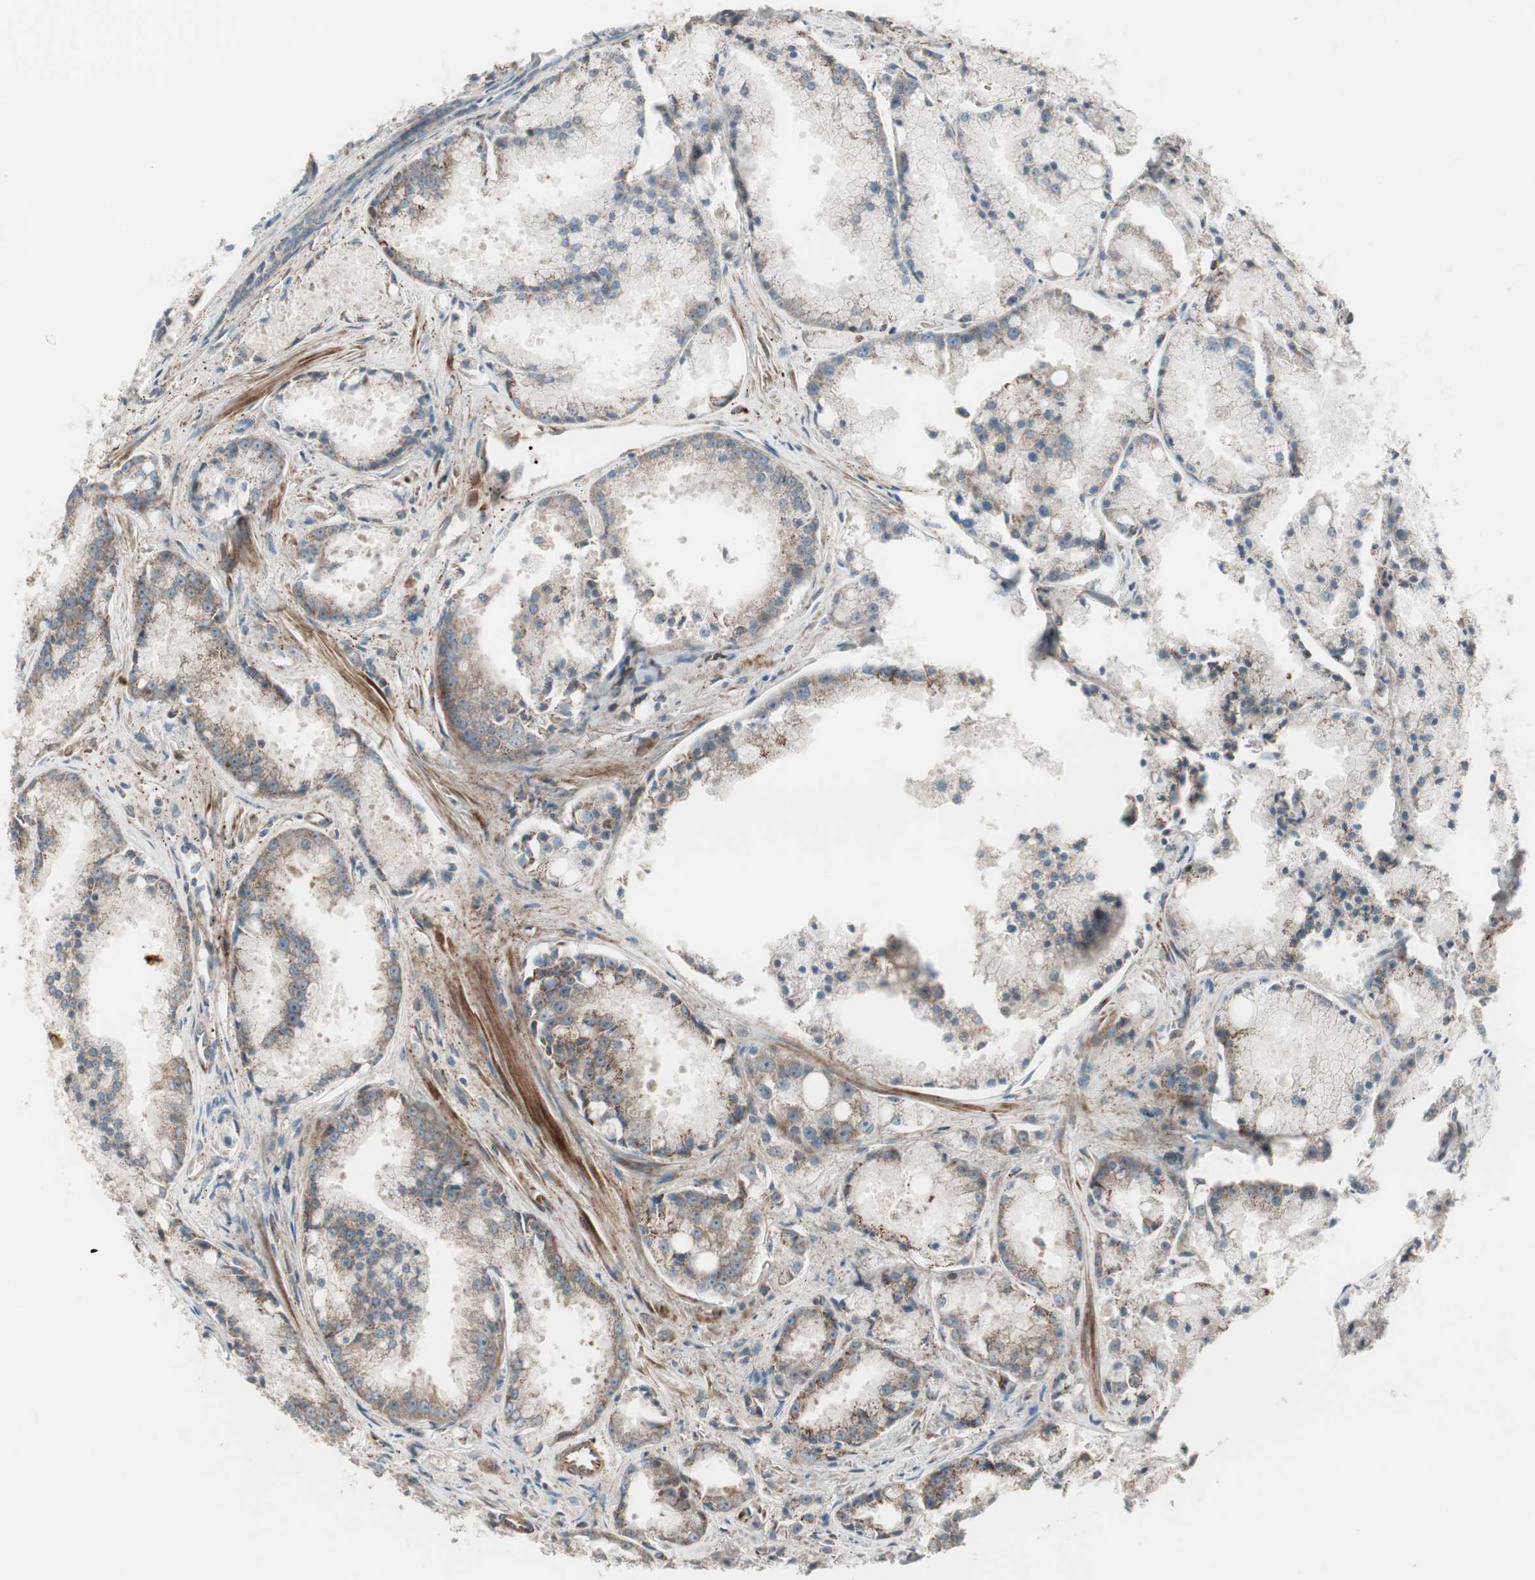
{"staining": {"intensity": "weak", "quantity": "<25%", "location": "cytoplasmic/membranous"}, "tissue": "prostate cancer", "cell_type": "Tumor cells", "image_type": "cancer", "snomed": [{"axis": "morphology", "description": "Adenocarcinoma, Low grade"}, {"axis": "topography", "description": "Prostate"}], "caption": "Immunohistochemical staining of prostate cancer (low-grade adenocarcinoma) demonstrates no significant positivity in tumor cells. The staining was performed using DAB (3,3'-diaminobenzidine) to visualize the protein expression in brown, while the nuclei were stained in blue with hematoxylin (Magnification: 20x).", "gene": "PPP2R5E", "patient": {"sex": "male", "age": 64}}